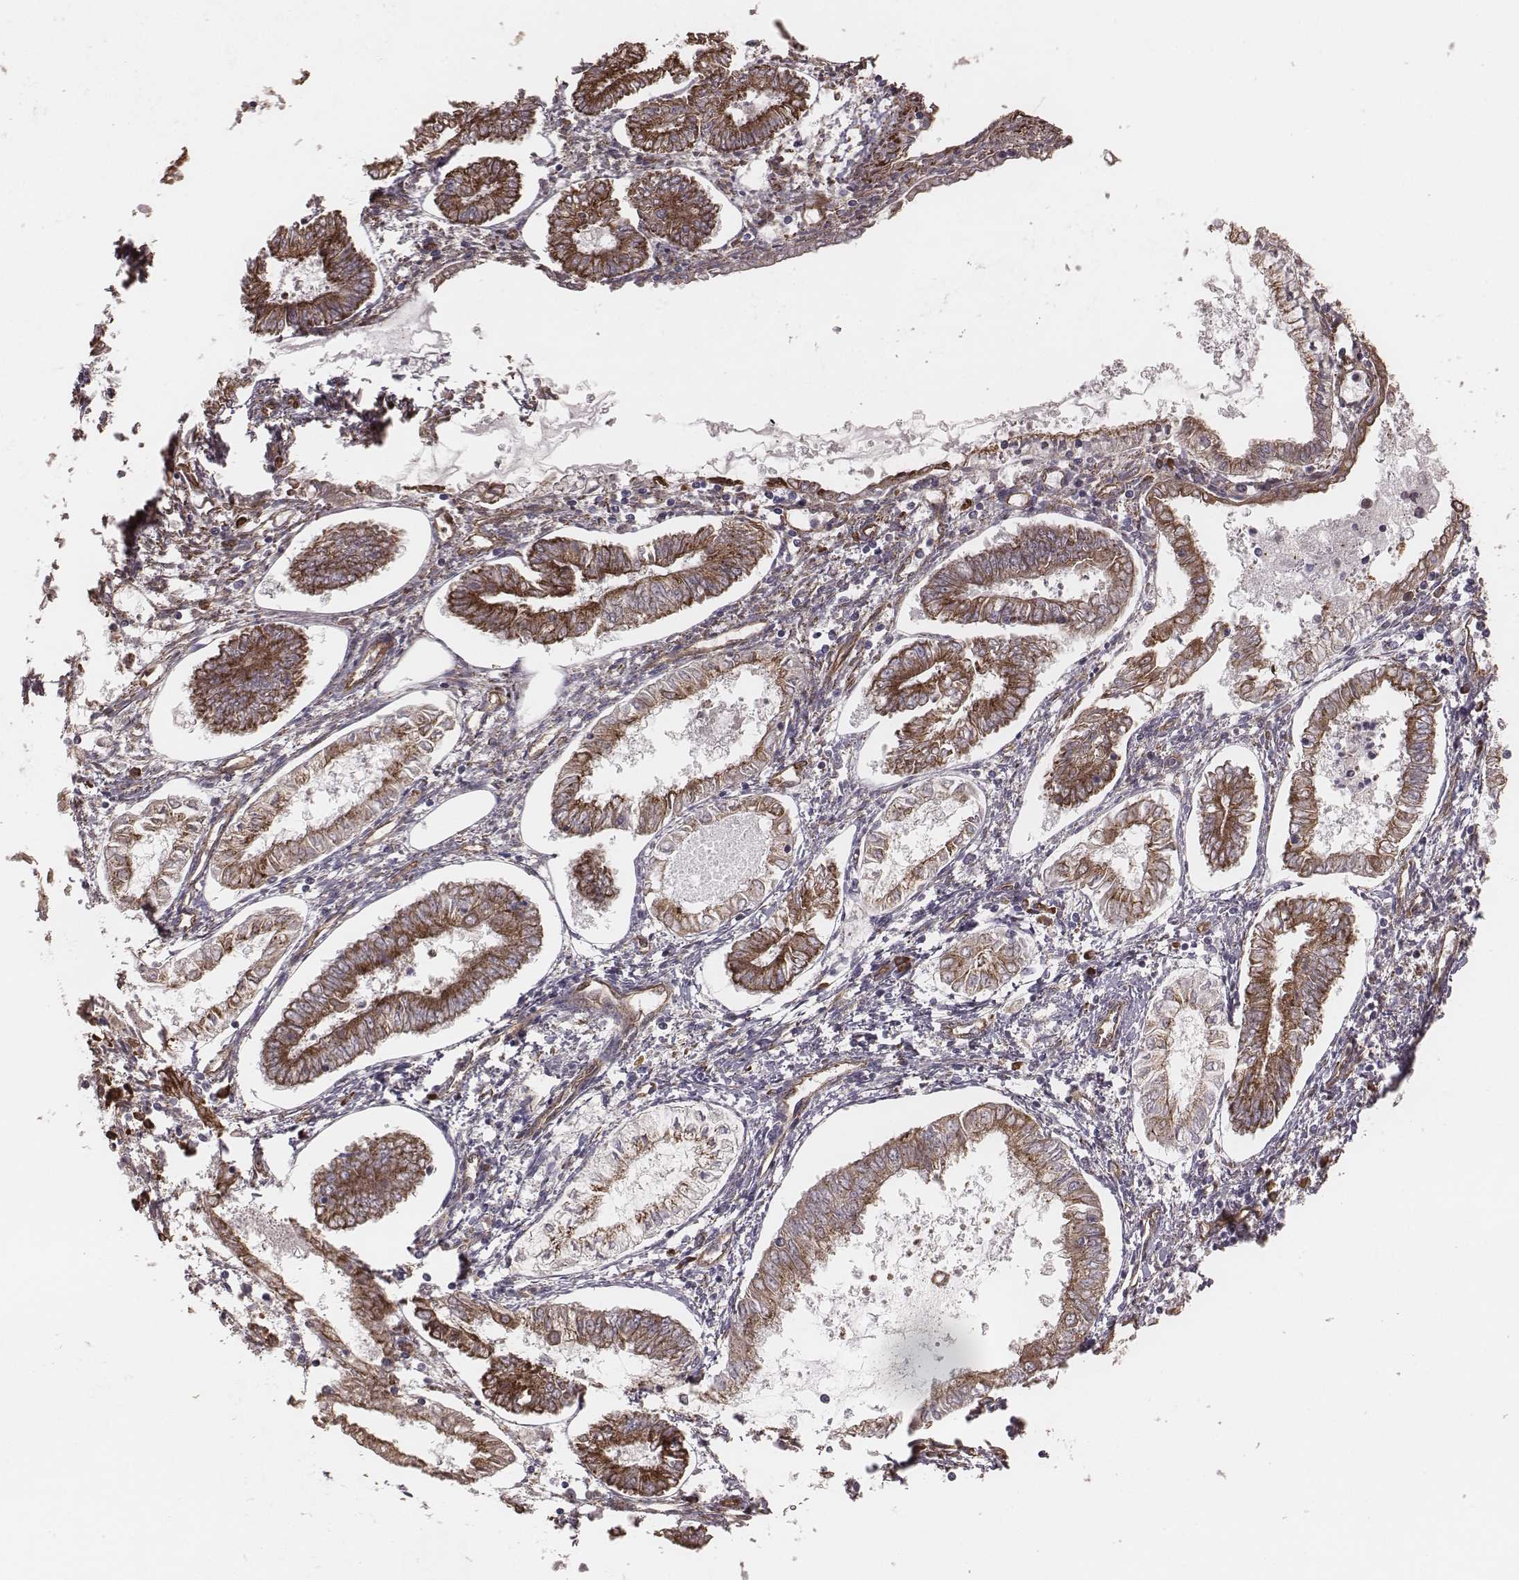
{"staining": {"intensity": "moderate", "quantity": ">75%", "location": "cytoplasmic/membranous"}, "tissue": "endometrial cancer", "cell_type": "Tumor cells", "image_type": "cancer", "snomed": [{"axis": "morphology", "description": "Adenocarcinoma, NOS"}, {"axis": "topography", "description": "Endometrium"}], "caption": "The immunohistochemical stain labels moderate cytoplasmic/membranous positivity in tumor cells of endometrial cancer tissue. (DAB IHC with brightfield microscopy, high magnification).", "gene": "PALMD", "patient": {"sex": "female", "age": 68}}